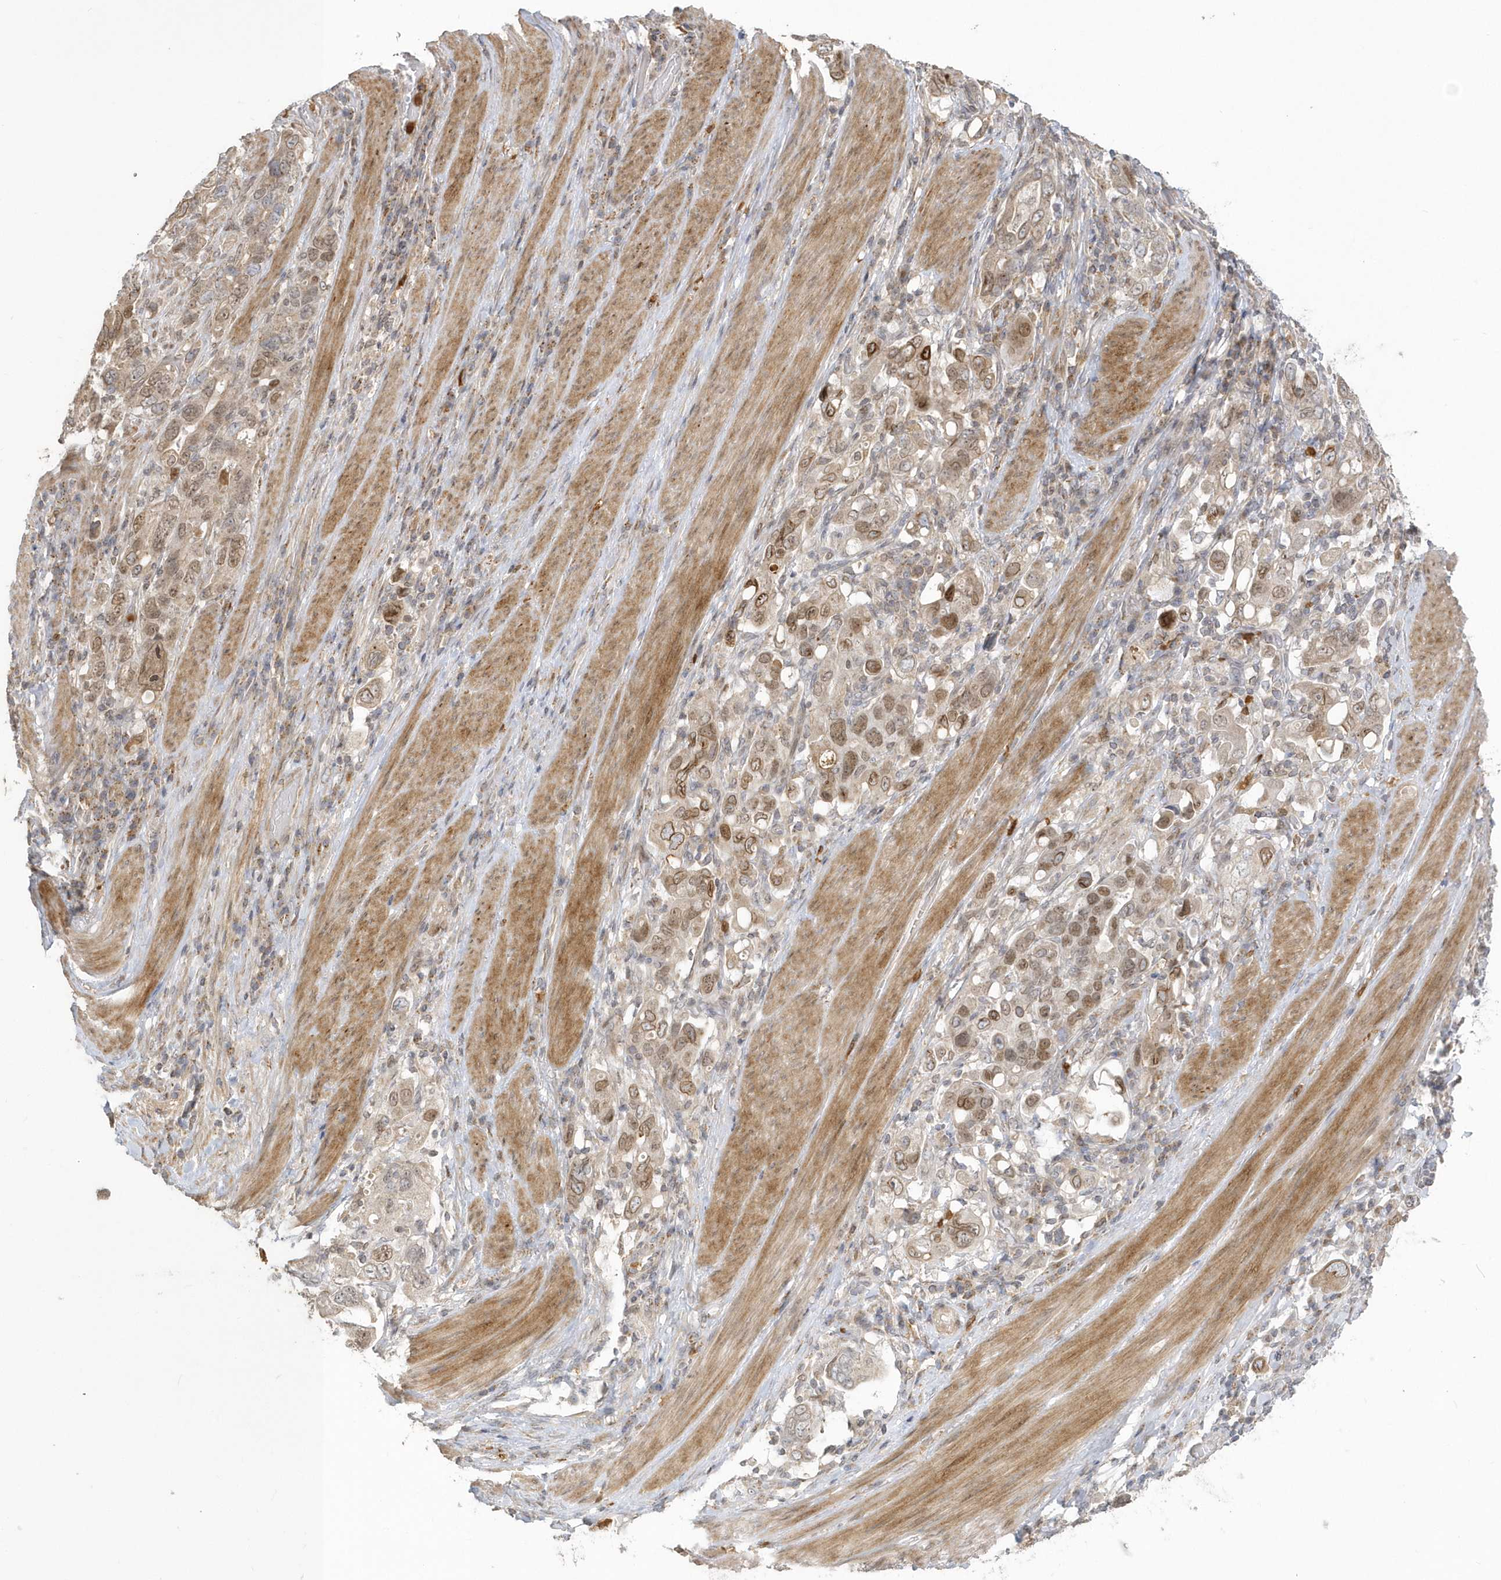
{"staining": {"intensity": "moderate", "quantity": ">75%", "location": "cytoplasmic/membranous"}, "tissue": "stomach cancer", "cell_type": "Tumor cells", "image_type": "cancer", "snomed": [{"axis": "morphology", "description": "Adenocarcinoma, NOS"}, {"axis": "topography", "description": "Stomach, upper"}], "caption": "Moderate cytoplasmic/membranous protein staining is seen in about >75% of tumor cells in stomach cancer (adenocarcinoma). (Brightfield microscopy of DAB IHC at high magnification).", "gene": "NAF1", "patient": {"sex": "male", "age": 62}}